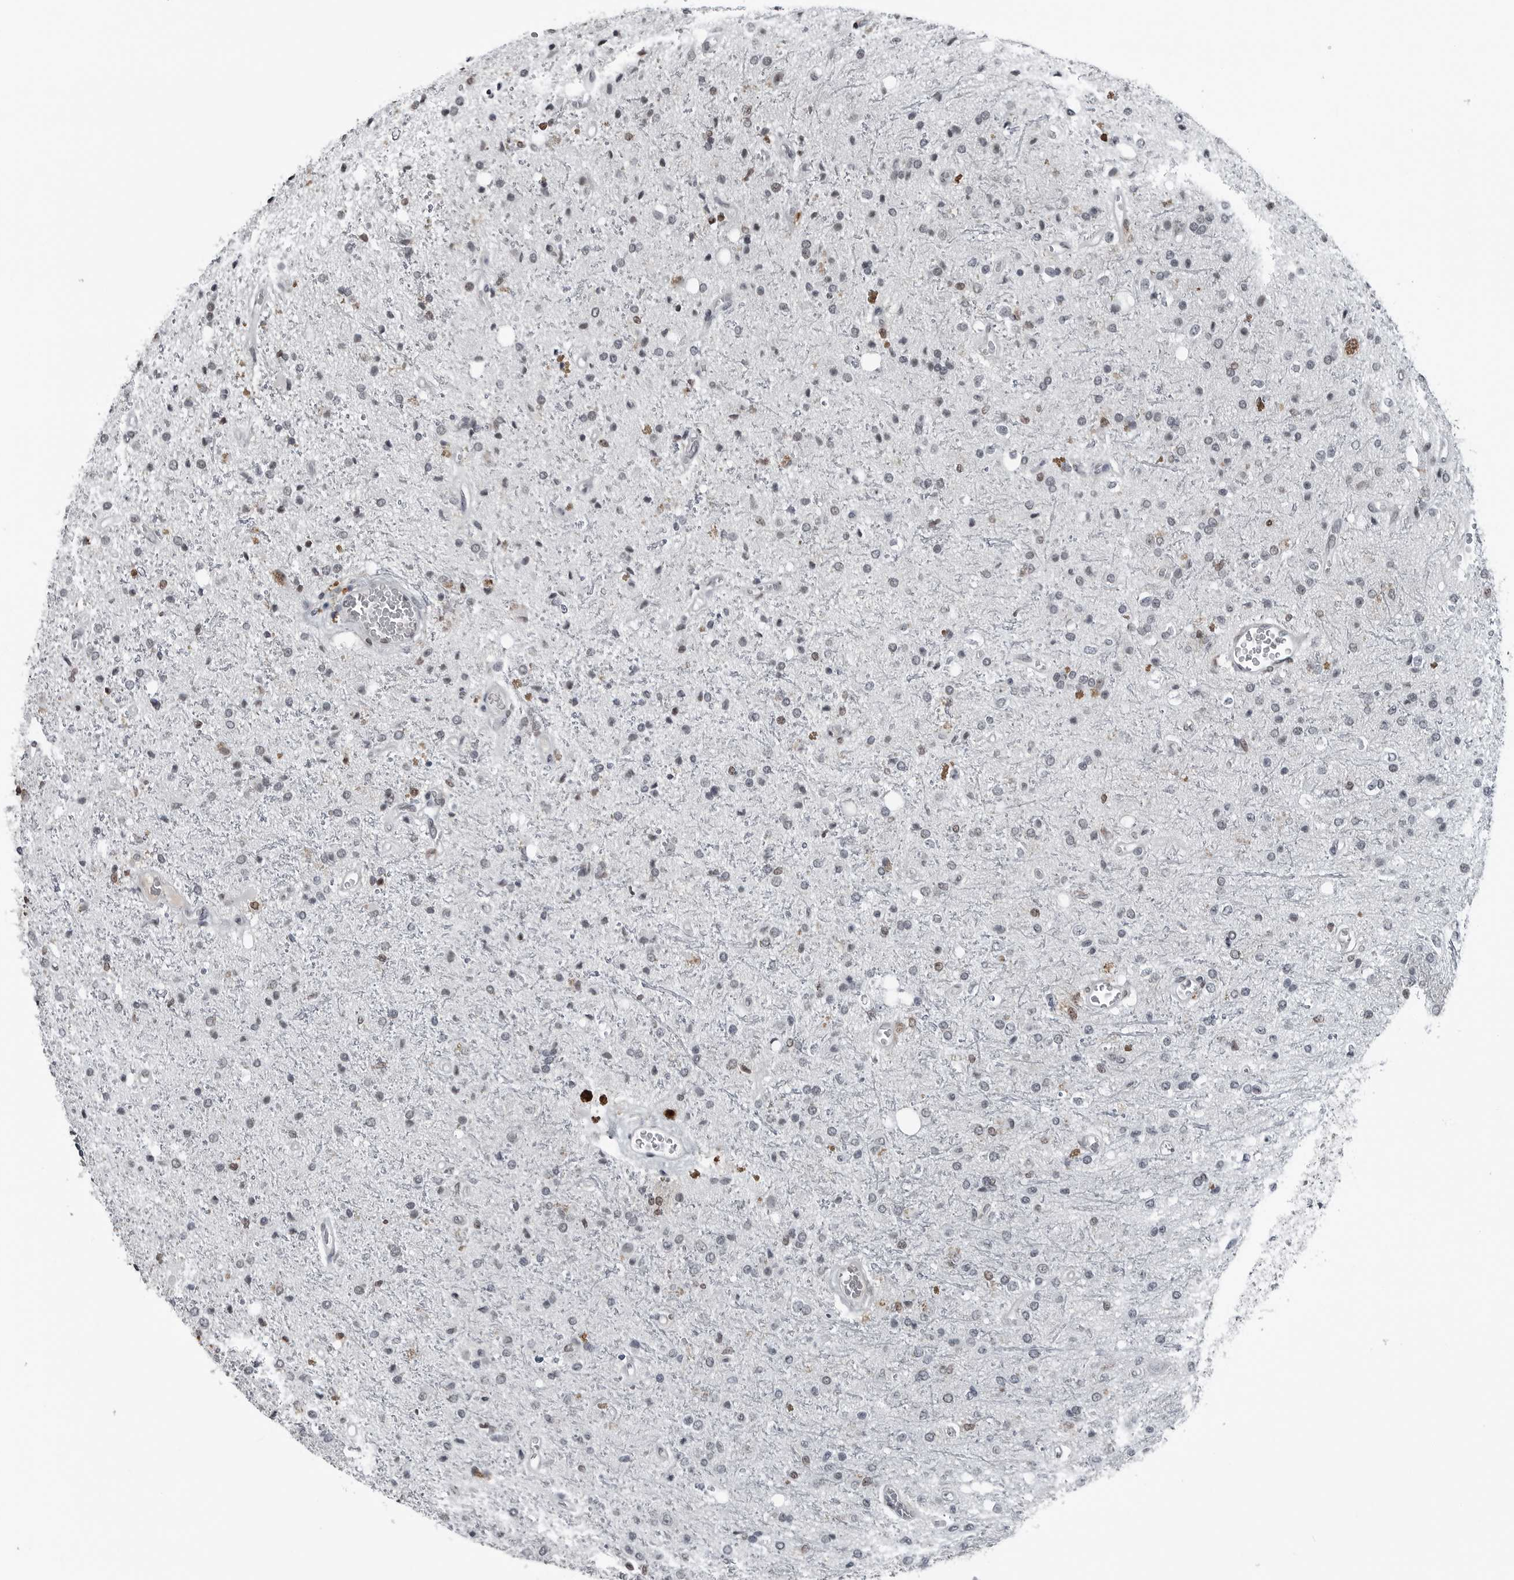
{"staining": {"intensity": "moderate", "quantity": "<25%", "location": "nuclear"}, "tissue": "glioma", "cell_type": "Tumor cells", "image_type": "cancer", "snomed": [{"axis": "morphology", "description": "Glioma, malignant, High grade"}, {"axis": "topography", "description": "Brain"}], "caption": "A high-resolution micrograph shows immunohistochemistry staining of malignant glioma (high-grade), which demonstrates moderate nuclear positivity in about <25% of tumor cells.", "gene": "AKR1A1", "patient": {"sex": "male", "age": 47}}